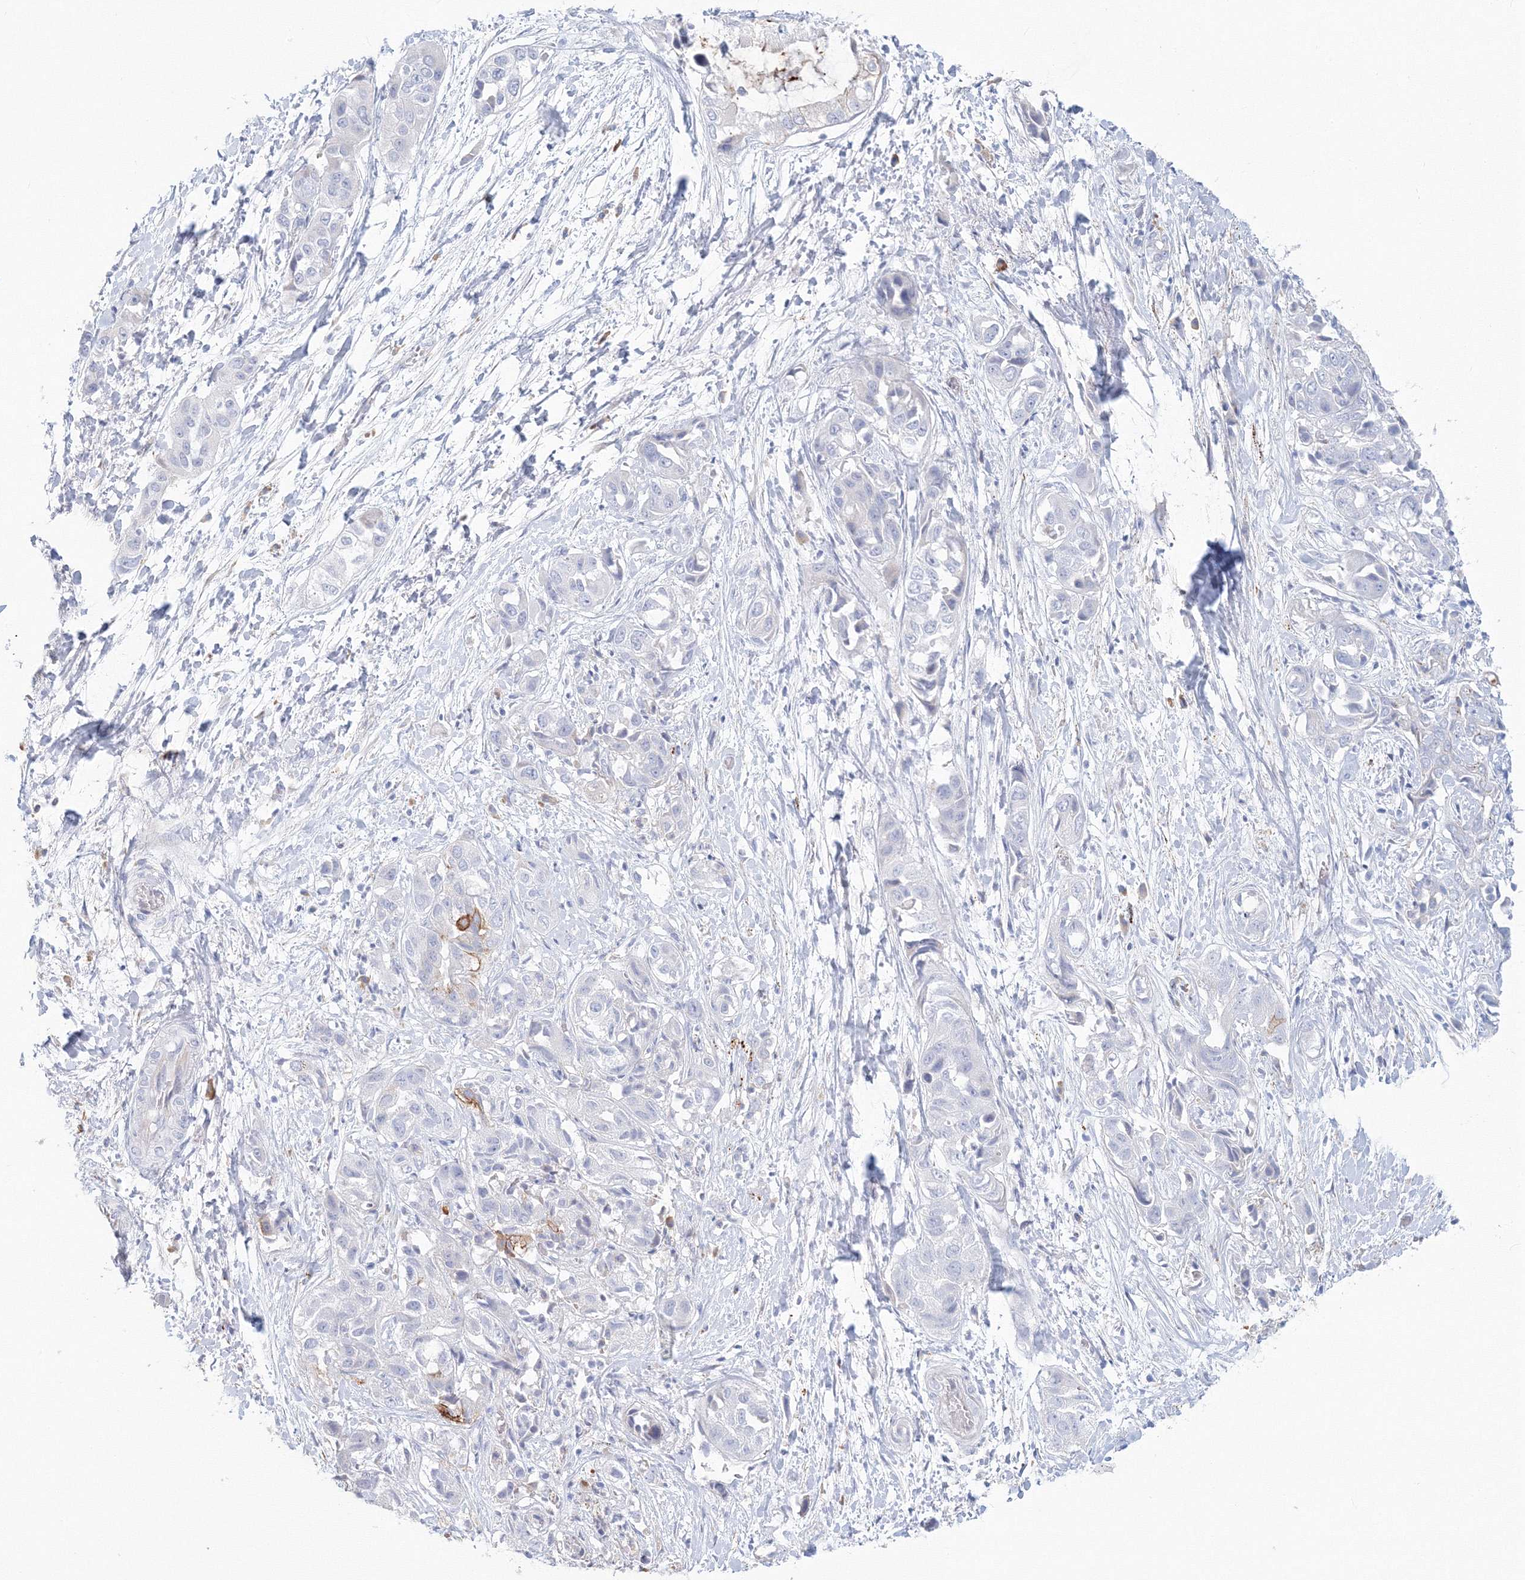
{"staining": {"intensity": "moderate", "quantity": "<25%", "location": "cytoplasmic/membranous"}, "tissue": "liver cancer", "cell_type": "Tumor cells", "image_type": "cancer", "snomed": [{"axis": "morphology", "description": "Cholangiocarcinoma"}, {"axis": "topography", "description": "Liver"}], "caption": "Liver cholangiocarcinoma tissue displays moderate cytoplasmic/membranous staining in about <25% of tumor cells", "gene": "VSIG1", "patient": {"sex": "female", "age": 52}}